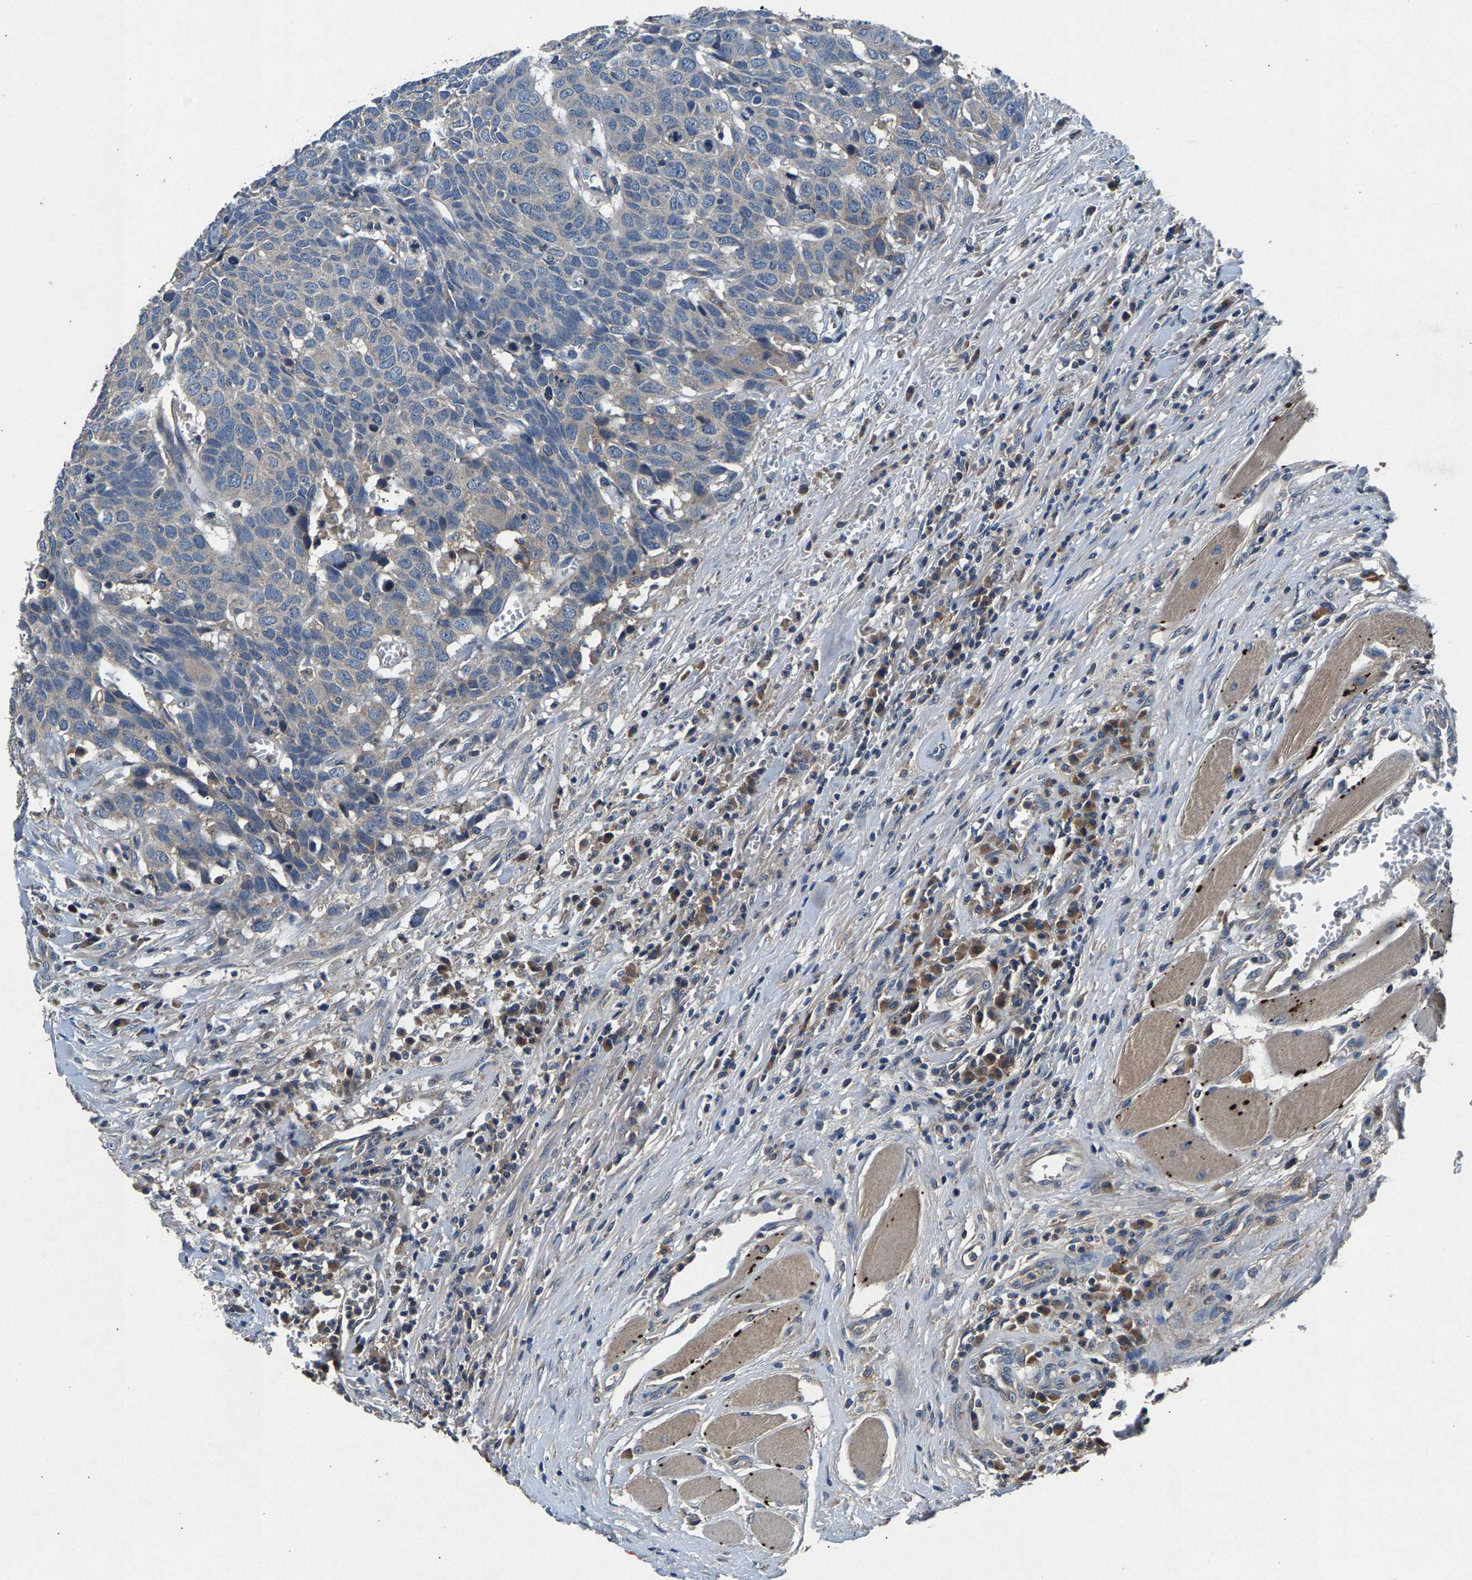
{"staining": {"intensity": "weak", "quantity": "<25%", "location": "cytoplasmic/membranous"}, "tissue": "head and neck cancer", "cell_type": "Tumor cells", "image_type": "cancer", "snomed": [{"axis": "morphology", "description": "Squamous cell carcinoma, NOS"}, {"axis": "topography", "description": "Head-Neck"}], "caption": "A photomicrograph of human head and neck squamous cell carcinoma is negative for staining in tumor cells.", "gene": "PRXL2C", "patient": {"sex": "male", "age": 66}}